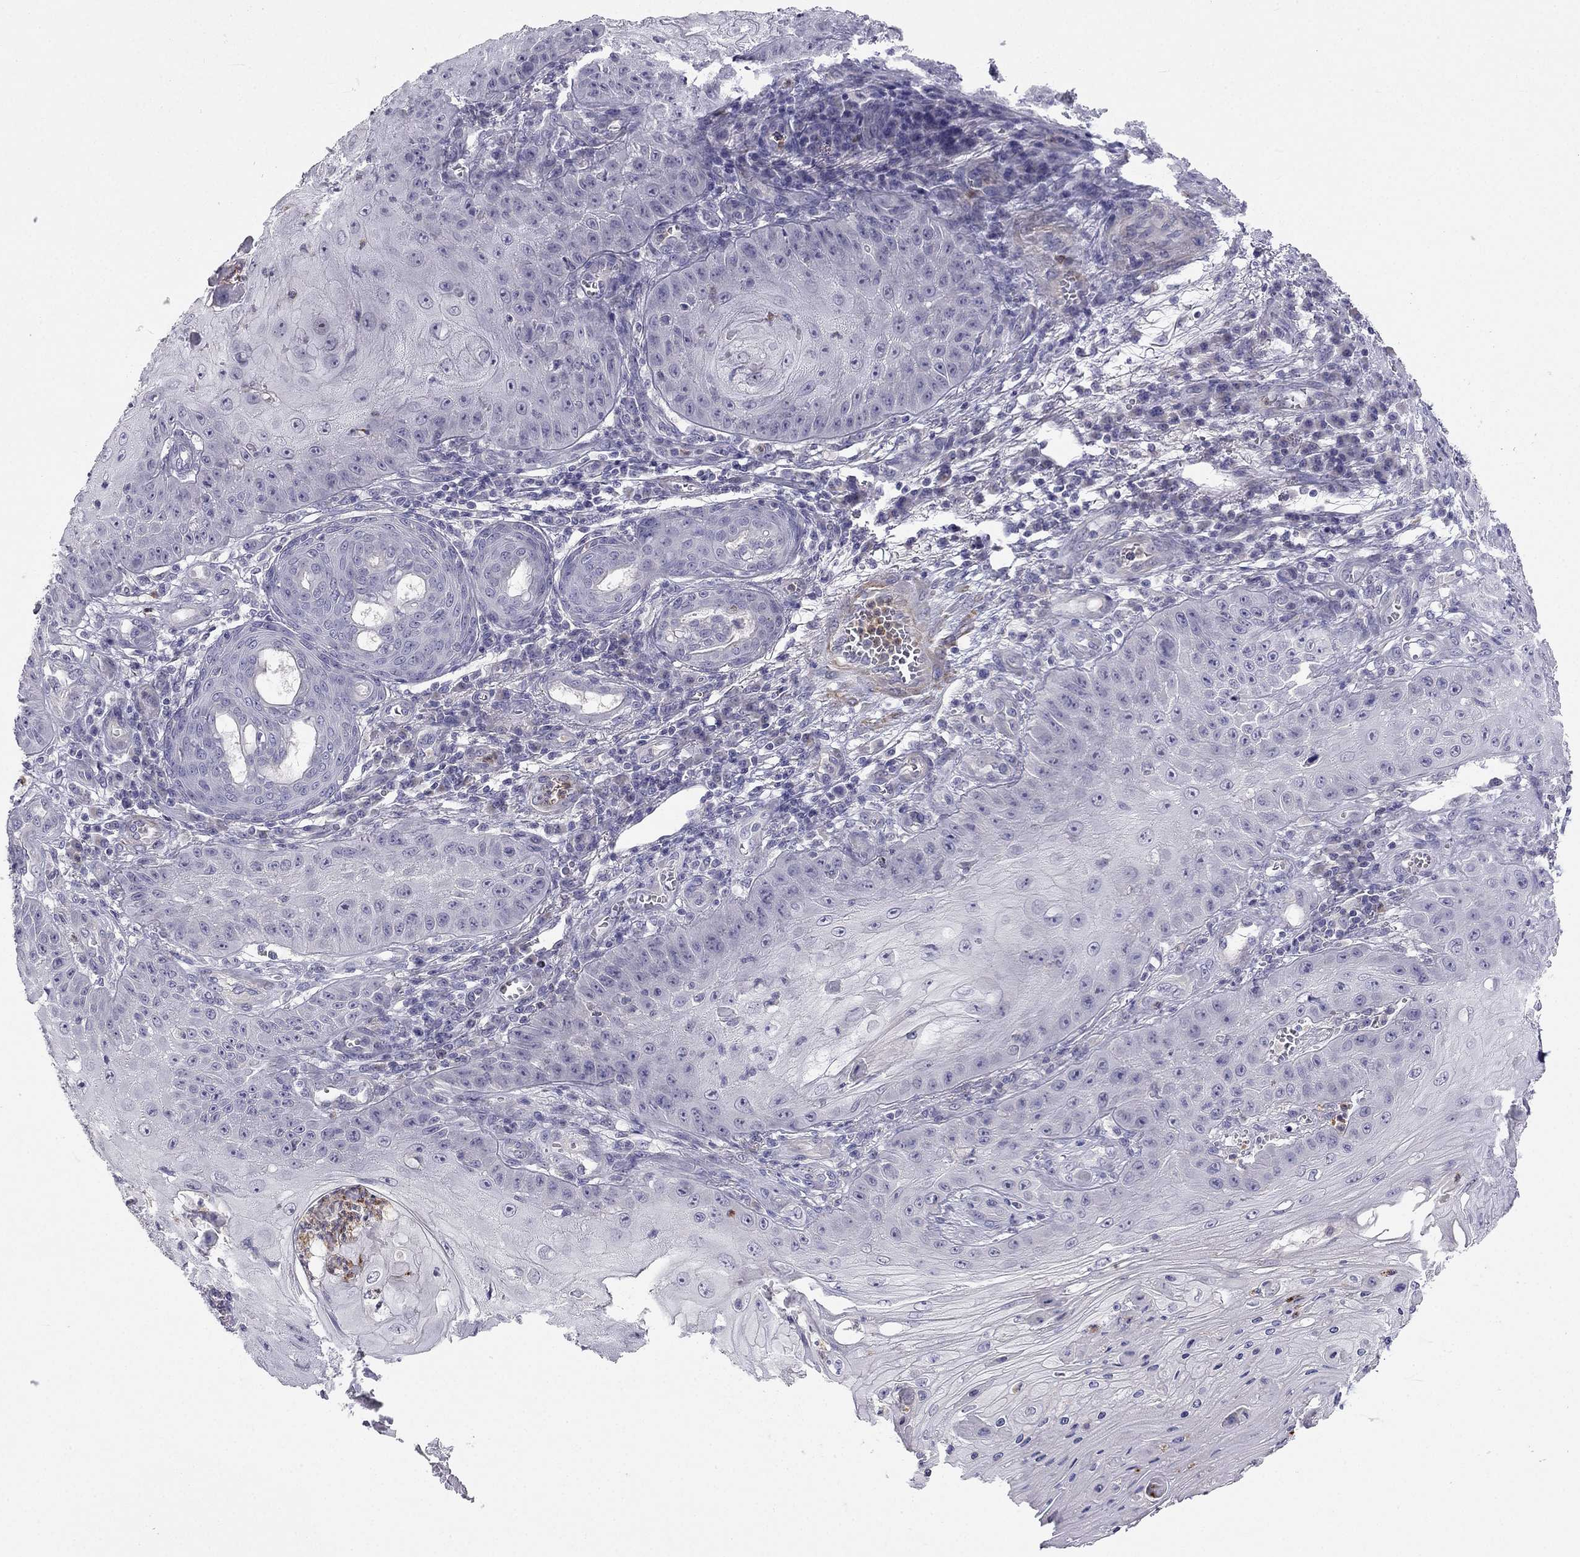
{"staining": {"intensity": "negative", "quantity": "none", "location": "none"}, "tissue": "skin cancer", "cell_type": "Tumor cells", "image_type": "cancer", "snomed": [{"axis": "morphology", "description": "Squamous cell carcinoma, NOS"}, {"axis": "topography", "description": "Skin"}], "caption": "The photomicrograph demonstrates no significant expression in tumor cells of squamous cell carcinoma (skin).", "gene": "C16orf89", "patient": {"sex": "male", "age": 70}}